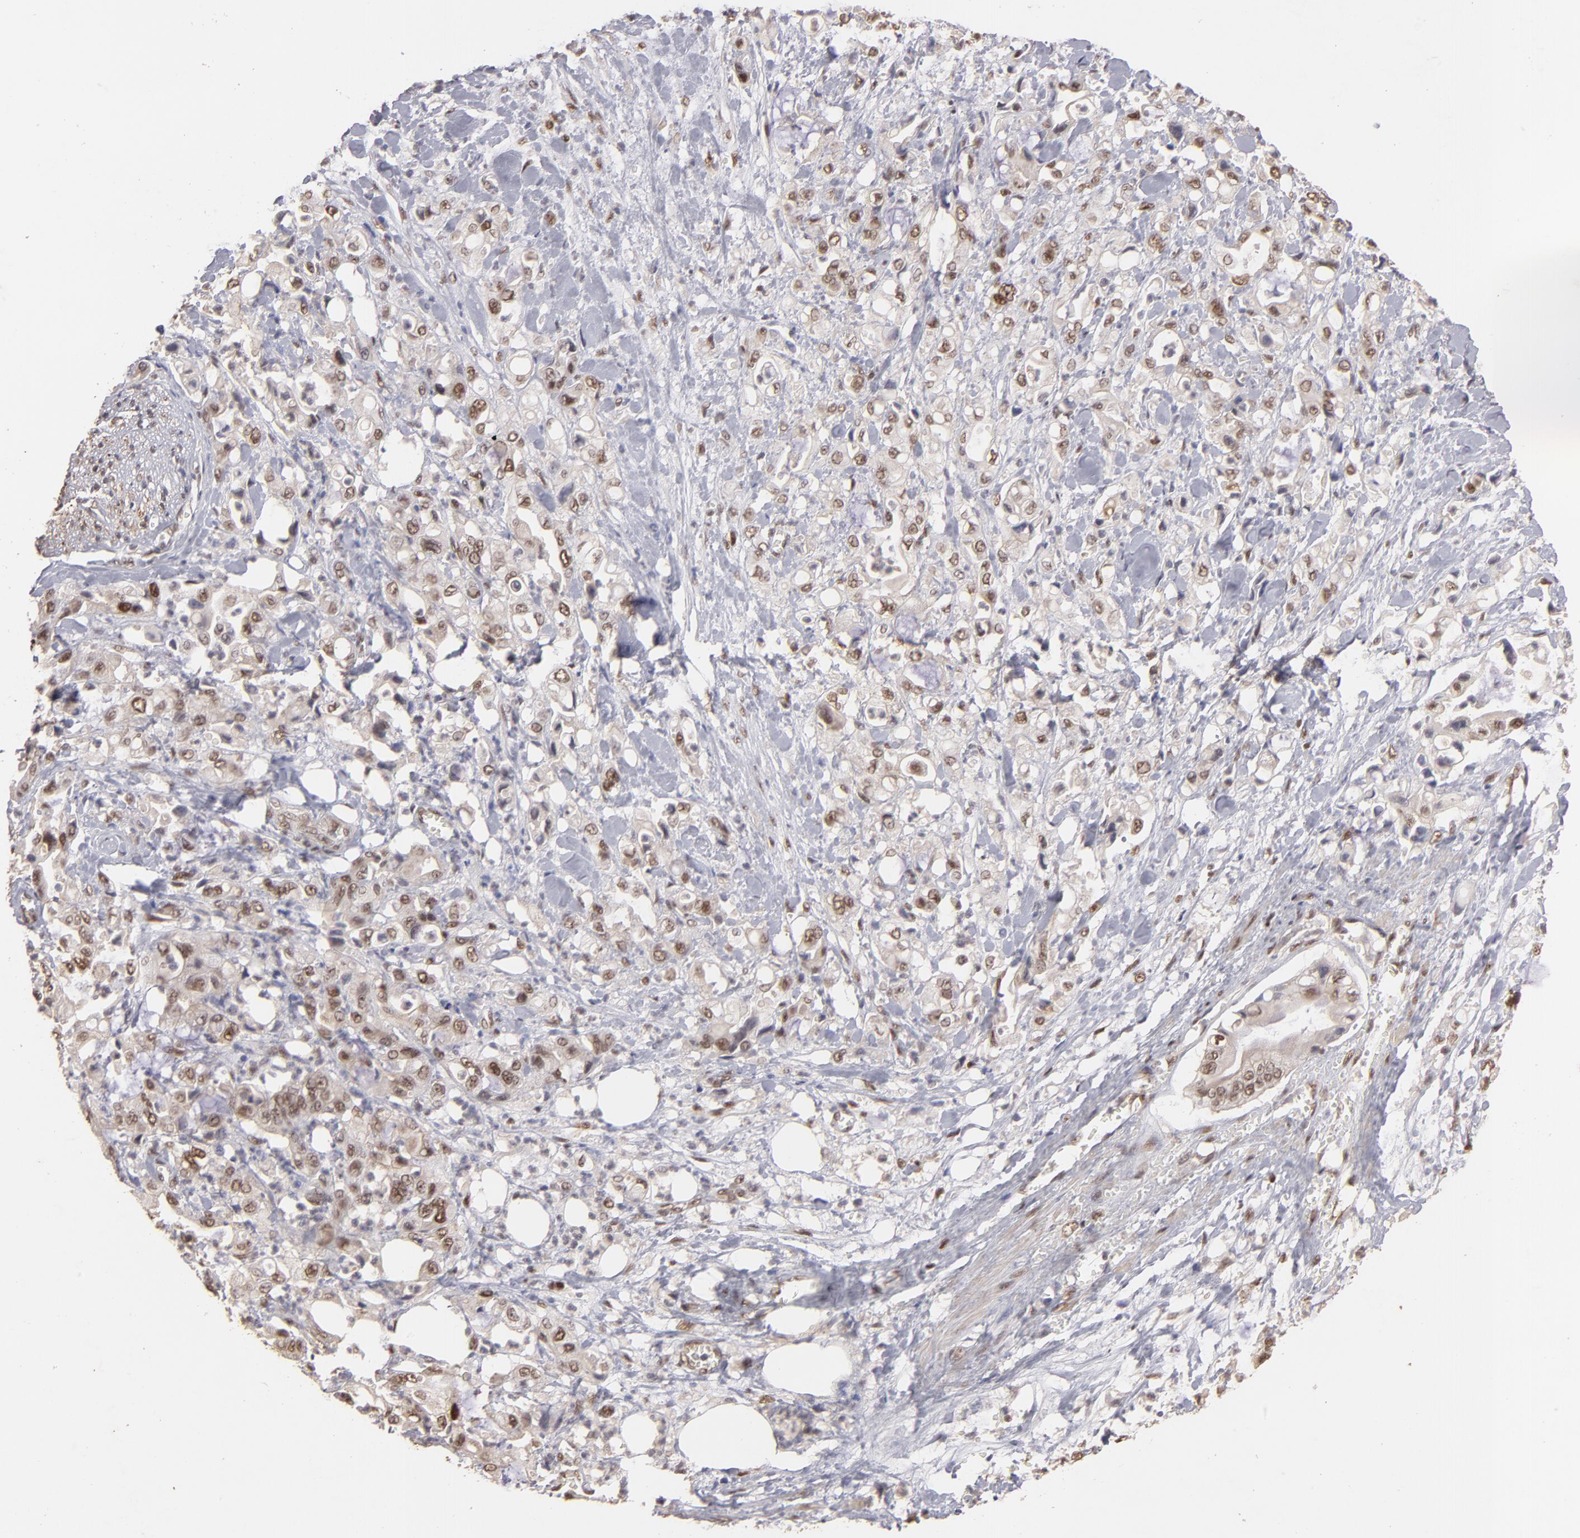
{"staining": {"intensity": "moderate", "quantity": ">75%", "location": "cytoplasmic/membranous,nuclear"}, "tissue": "pancreatic cancer", "cell_type": "Tumor cells", "image_type": "cancer", "snomed": [{"axis": "morphology", "description": "Adenocarcinoma, NOS"}, {"axis": "topography", "description": "Pancreas"}], "caption": "This is an image of immunohistochemistry staining of pancreatic cancer (adenocarcinoma), which shows moderate positivity in the cytoplasmic/membranous and nuclear of tumor cells.", "gene": "CLOCK", "patient": {"sex": "male", "age": 70}}